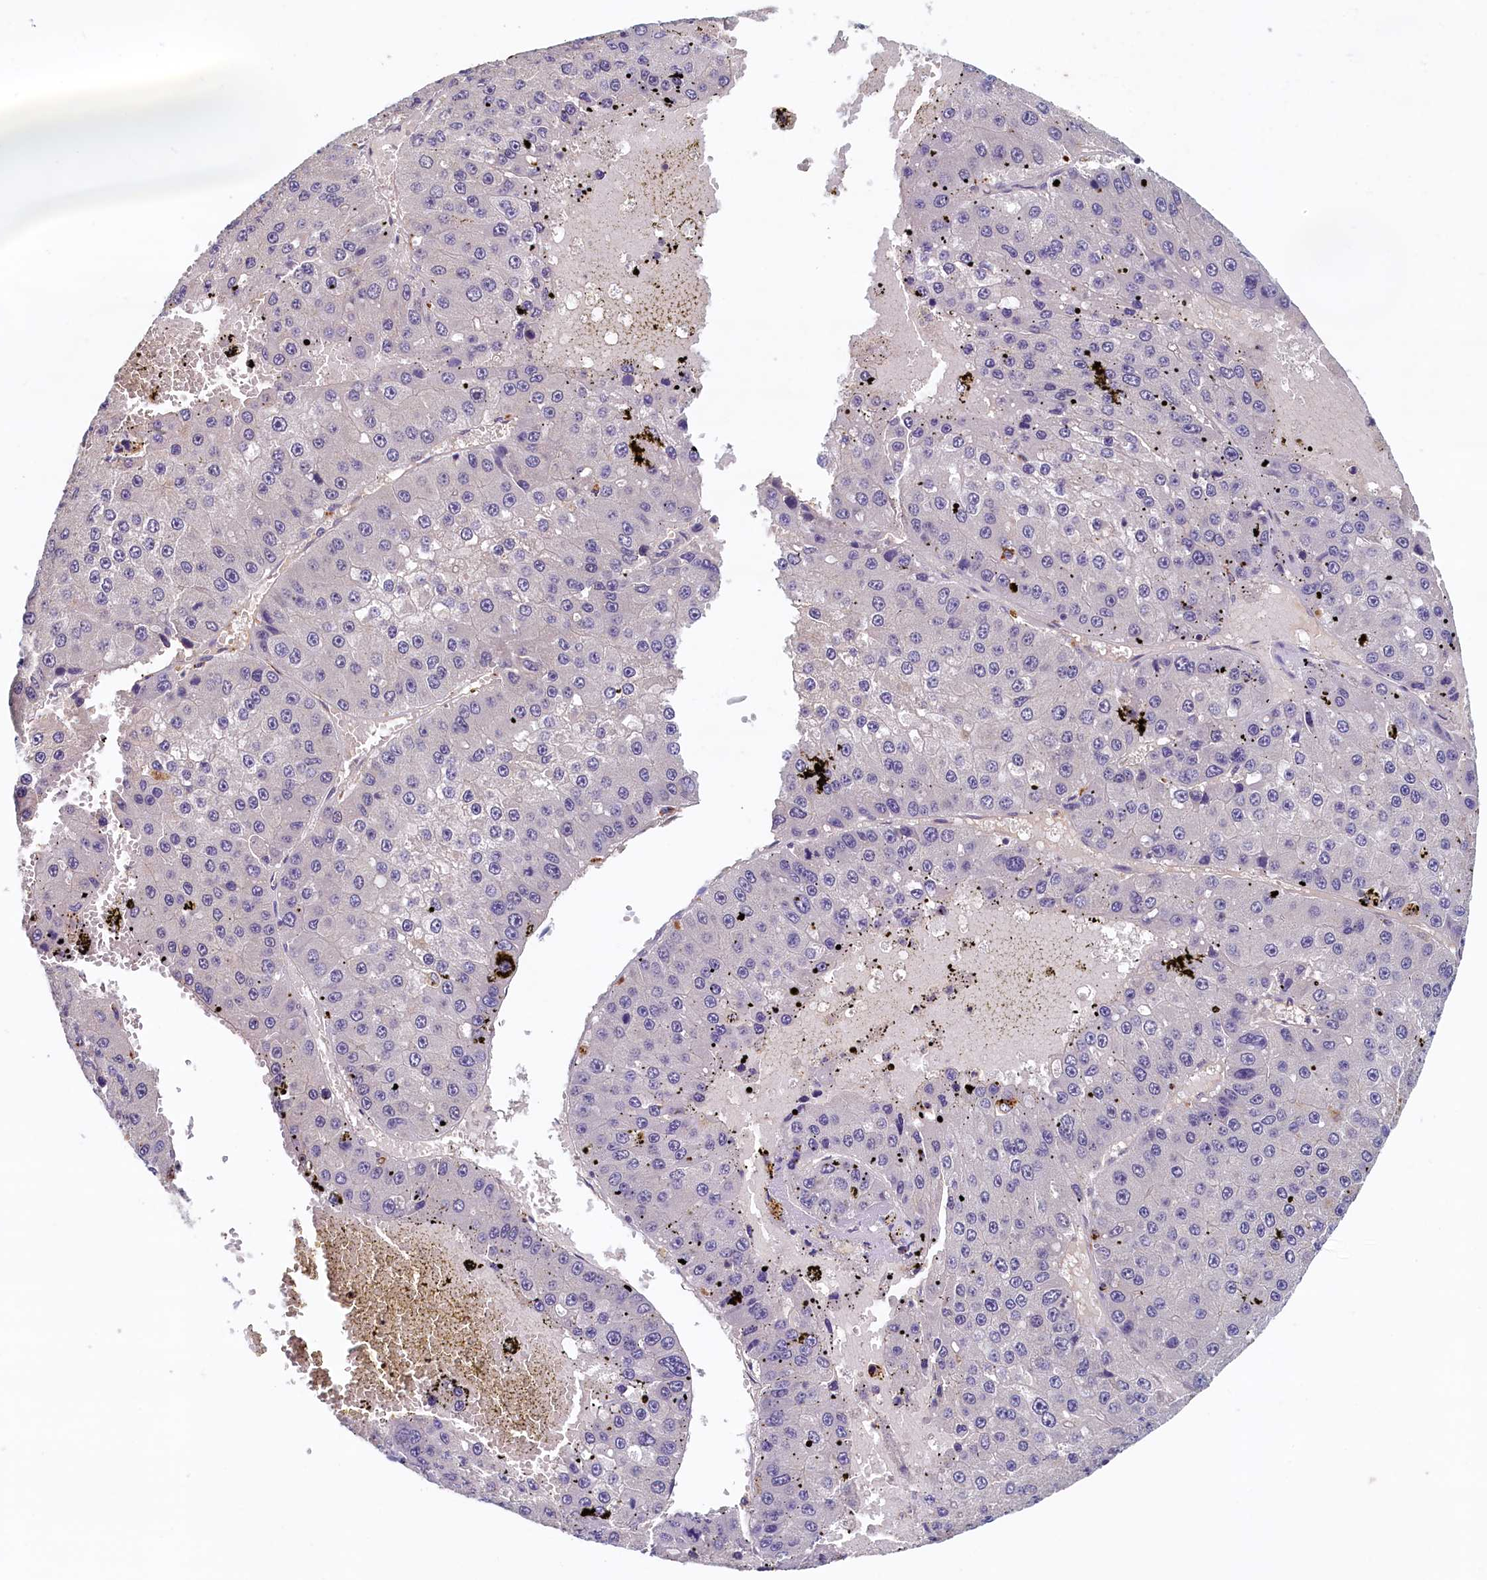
{"staining": {"intensity": "negative", "quantity": "none", "location": "none"}, "tissue": "liver cancer", "cell_type": "Tumor cells", "image_type": "cancer", "snomed": [{"axis": "morphology", "description": "Carcinoma, Hepatocellular, NOS"}, {"axis": "topography", "description": "Liver"}], "caption": "This is an immunohistochemistry photomicrograph of liver cancer. There is no positivity in tumor cells.", "gene": "NUBP2", "patient": {"sex": "female", "age": 73}}